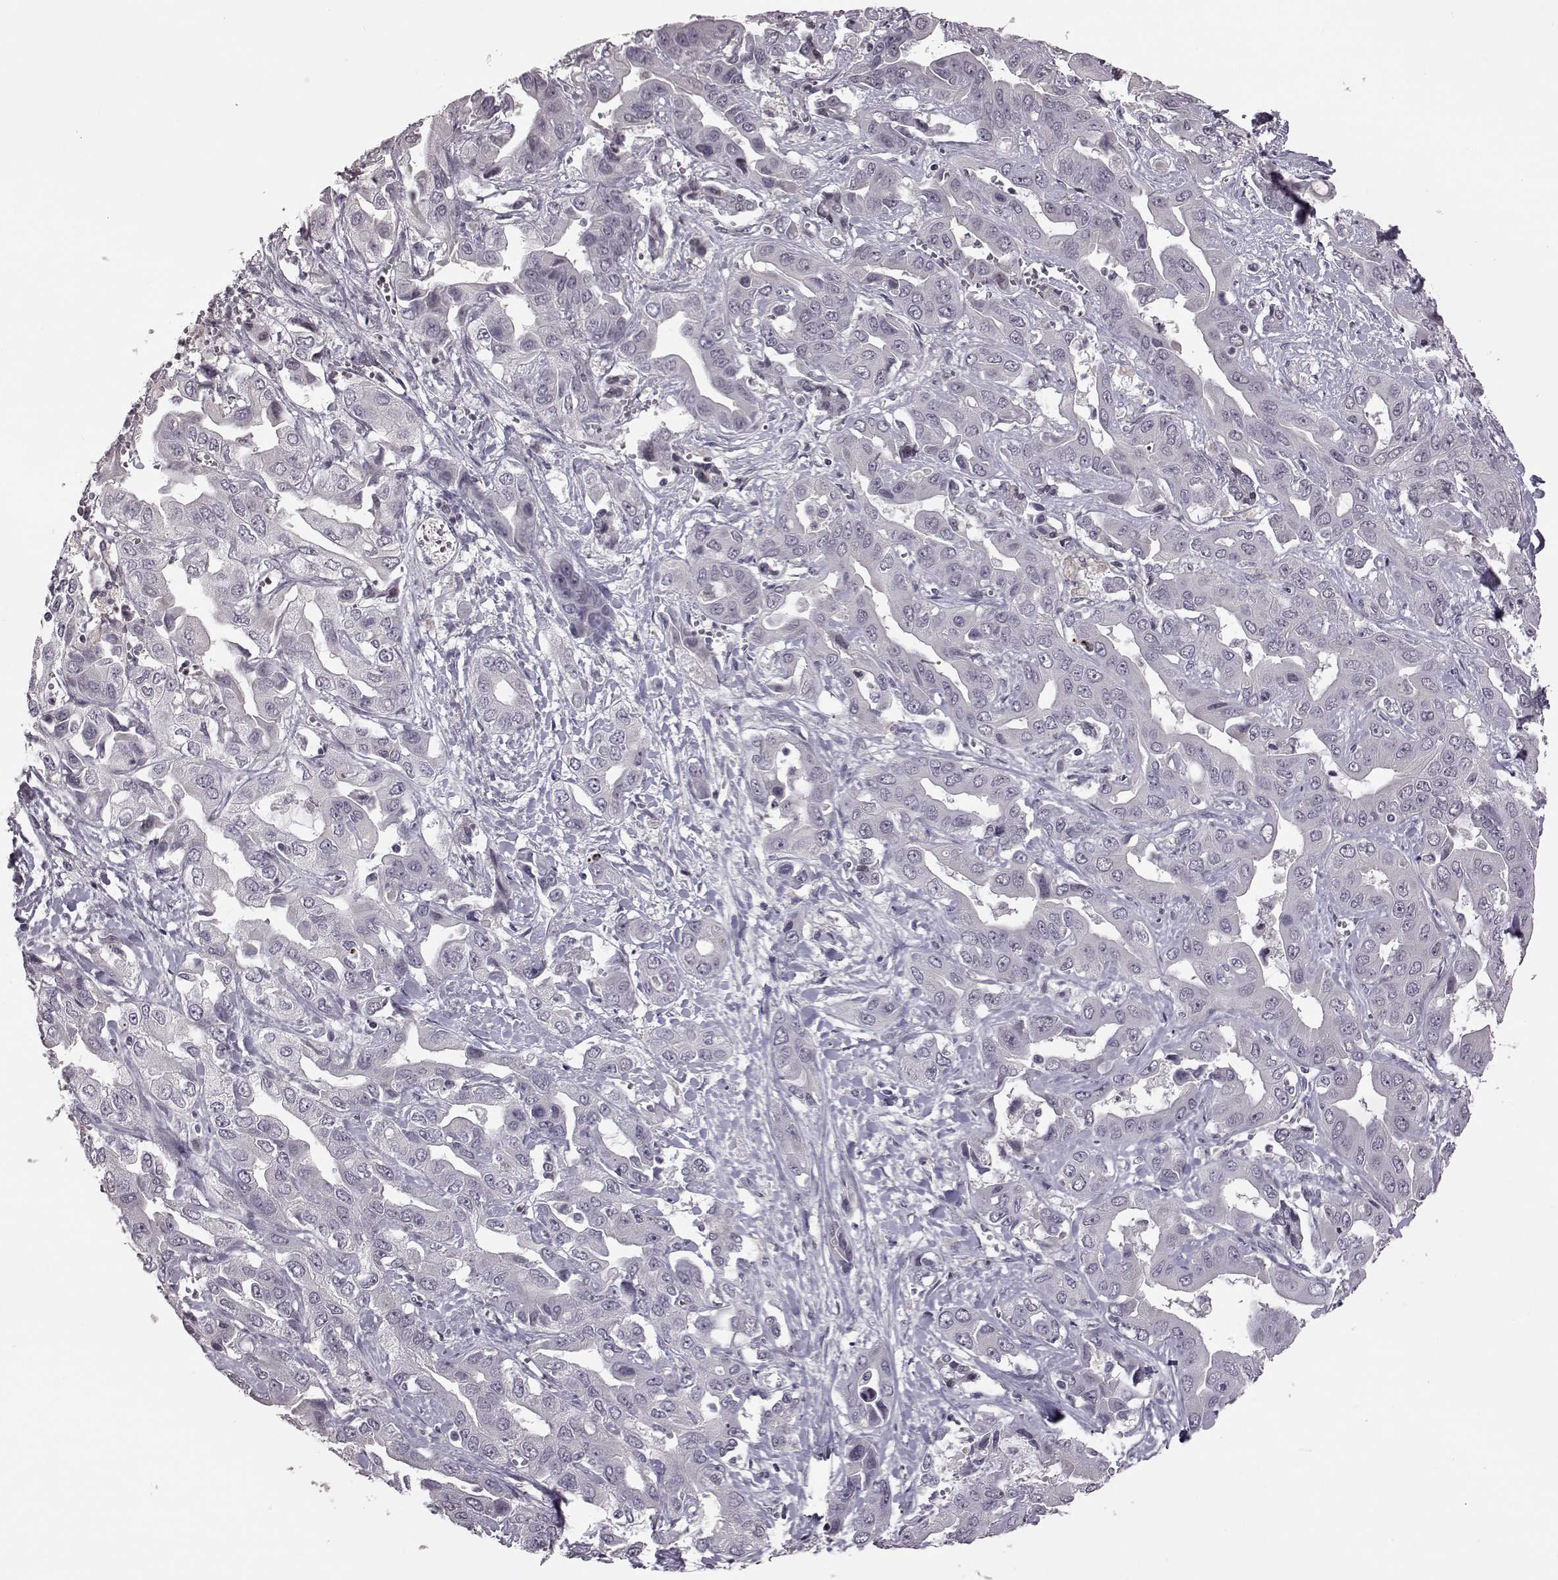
{"staining": {"intensity": "negative", "quantity": "none", "location": "none"}, "tissue": "liver cancer", "cell_type": "Tumor cells", "image_type": "cancer", "snomed": [{"axis": "morphology", "description": "Cholangiocarcinoma"}, {"axis": "topography", "description": "Liver"}], "caption": "Tumor cells are negative for brown protein staining in liver cancer (cholangiocarcinoma).", "gene": "GAL", "patient": {"sex": "female", "age": 52}}